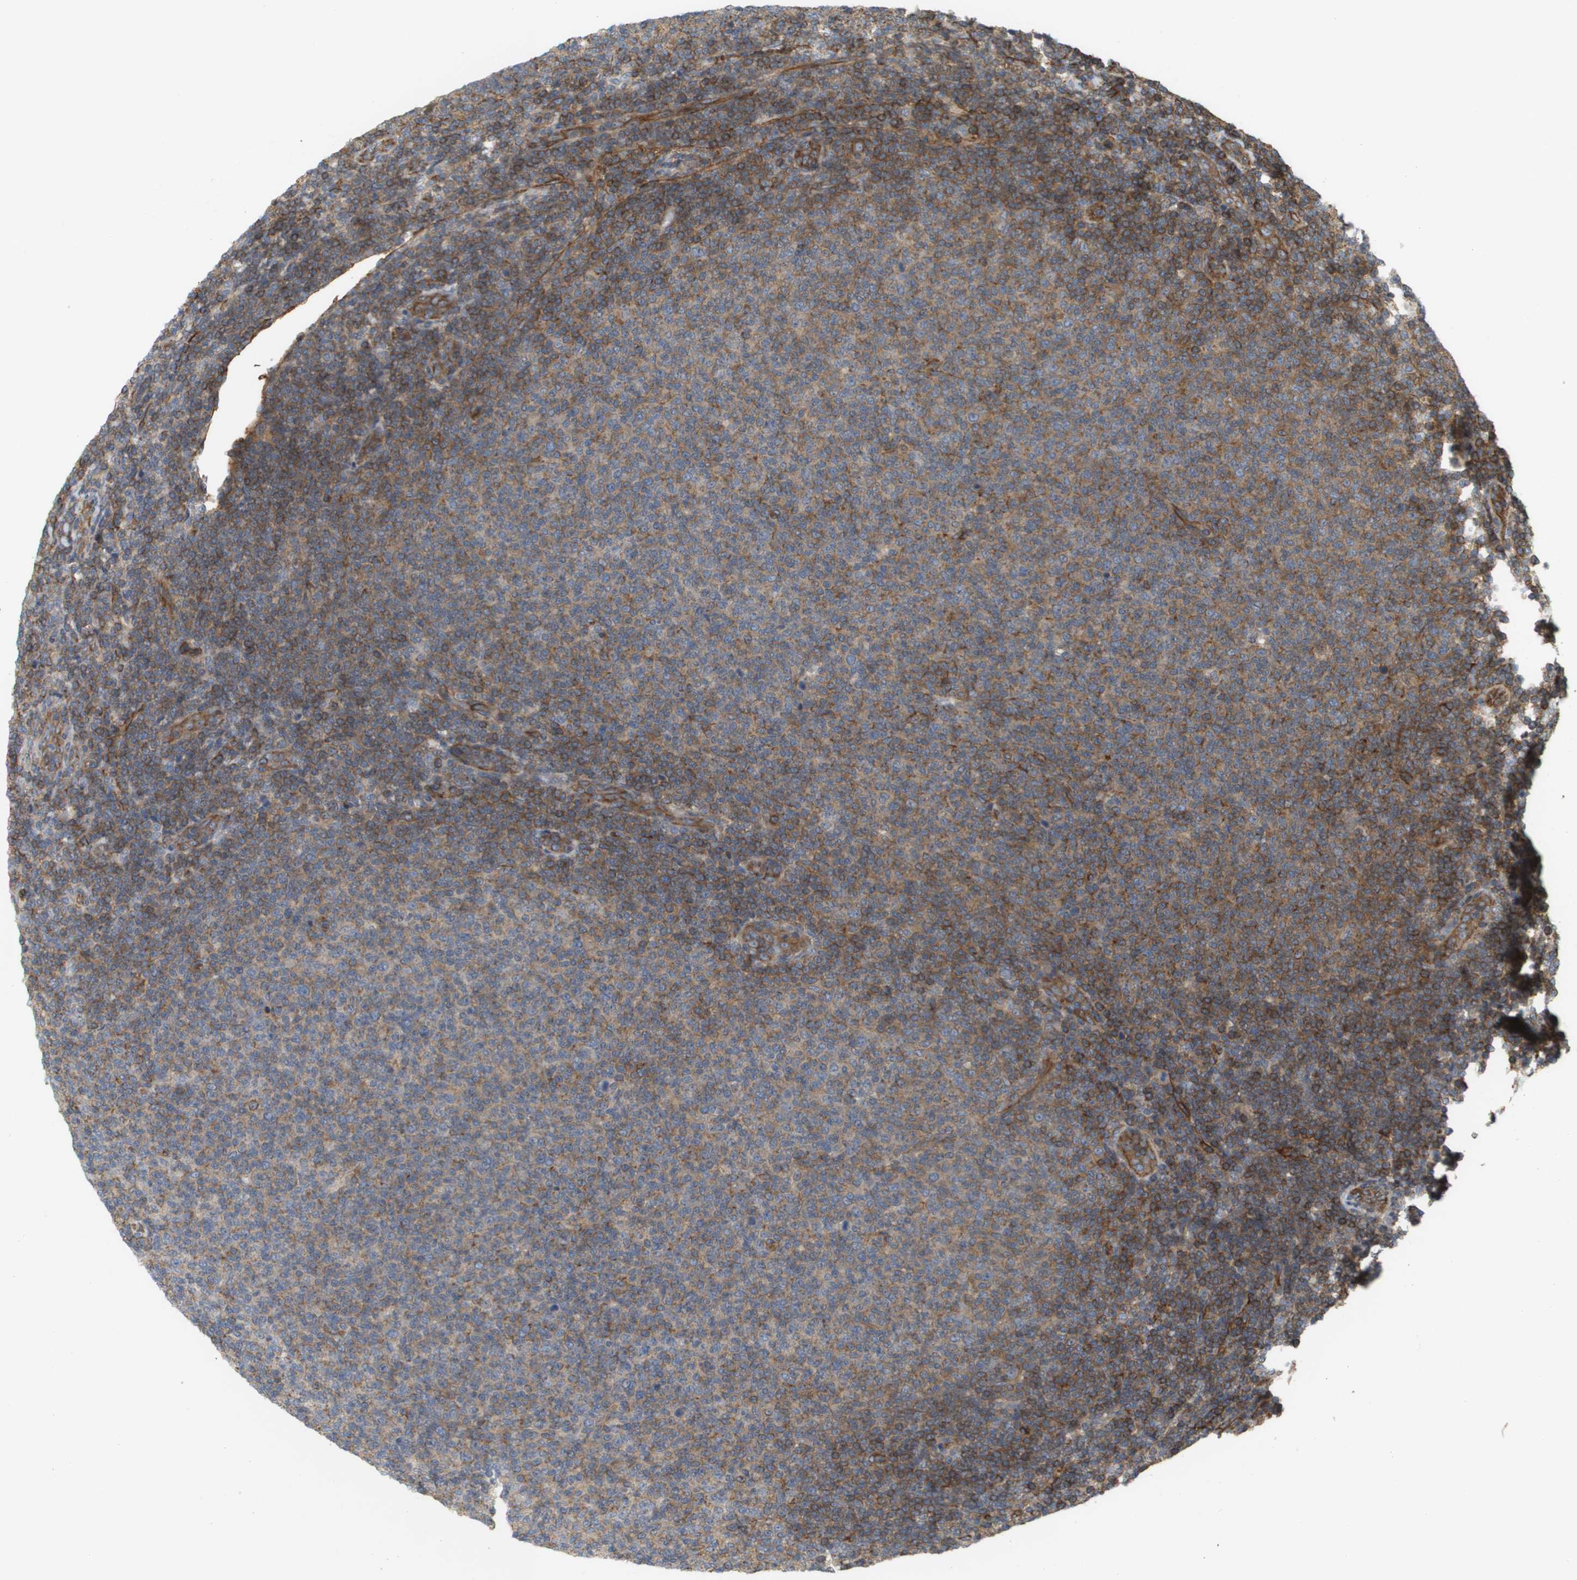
{"staining": {"intensity": "weak", "quantity": "25%-75%", "location": "cytoplasmic/membranous"}, "tissue": "lymphoma", "cell_type": "Tumor cells", "image_type": "cancer", "snomed": [{"axis": "morphology", "description": "Malignant lymphoma, non-Hodgkin's type, Low grade"}, {"axis": "topography", "description": "Lymph node"}], "caption": "The image displays a brown stain indicating the presence of a protein in the cytoplasmic/membranous of tumor cells in malignant lymphoma, non-Hodgkin's type (low-grade). The staining was performed using DAB, with brown indicating positive protein expression. Nuclei are stained blue with hematoxylin.", "gene": "SGMS2", "patient": {"sex": "male", "age": 66}}